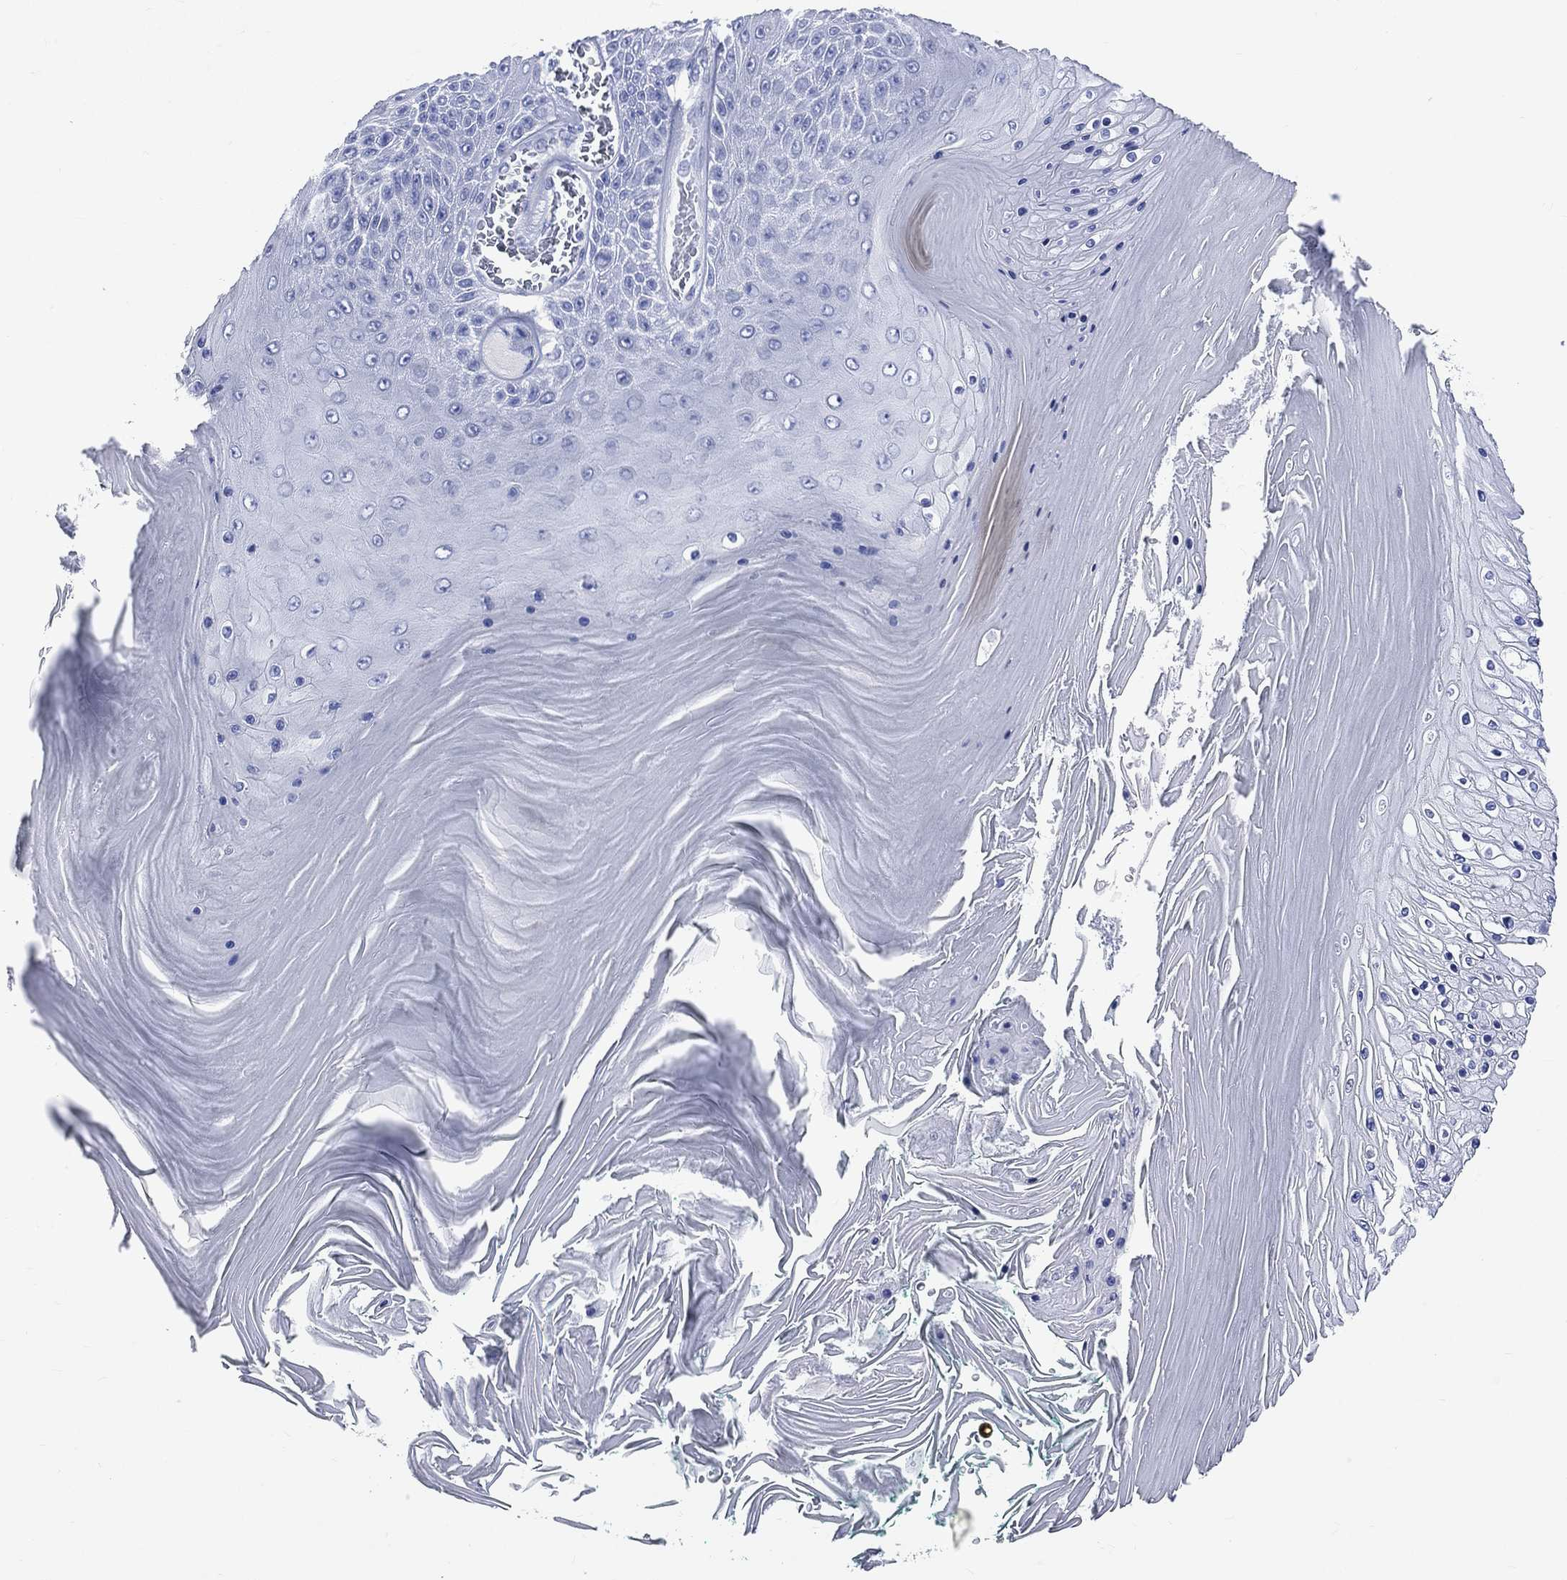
{"staining": {"intensity": "negative", "quantity": "none", "location": "none"}, "tissue": "skin cancer", "cell_type": "Tumor cells", "image_type": "cancer", "snomed": [{"axis": "morphology", "description": "Squamous cell carcinoma, NOS"}, {"axis": "topography", "description": "Skin"}], "caption": "Immunohistochemistry image of neoplastic tissue: human skin cancer stained with DAB reveals no significant protein expression in tumor cells.", "gene": "SYP", "patient": {"sex": "male", "age": 62}}